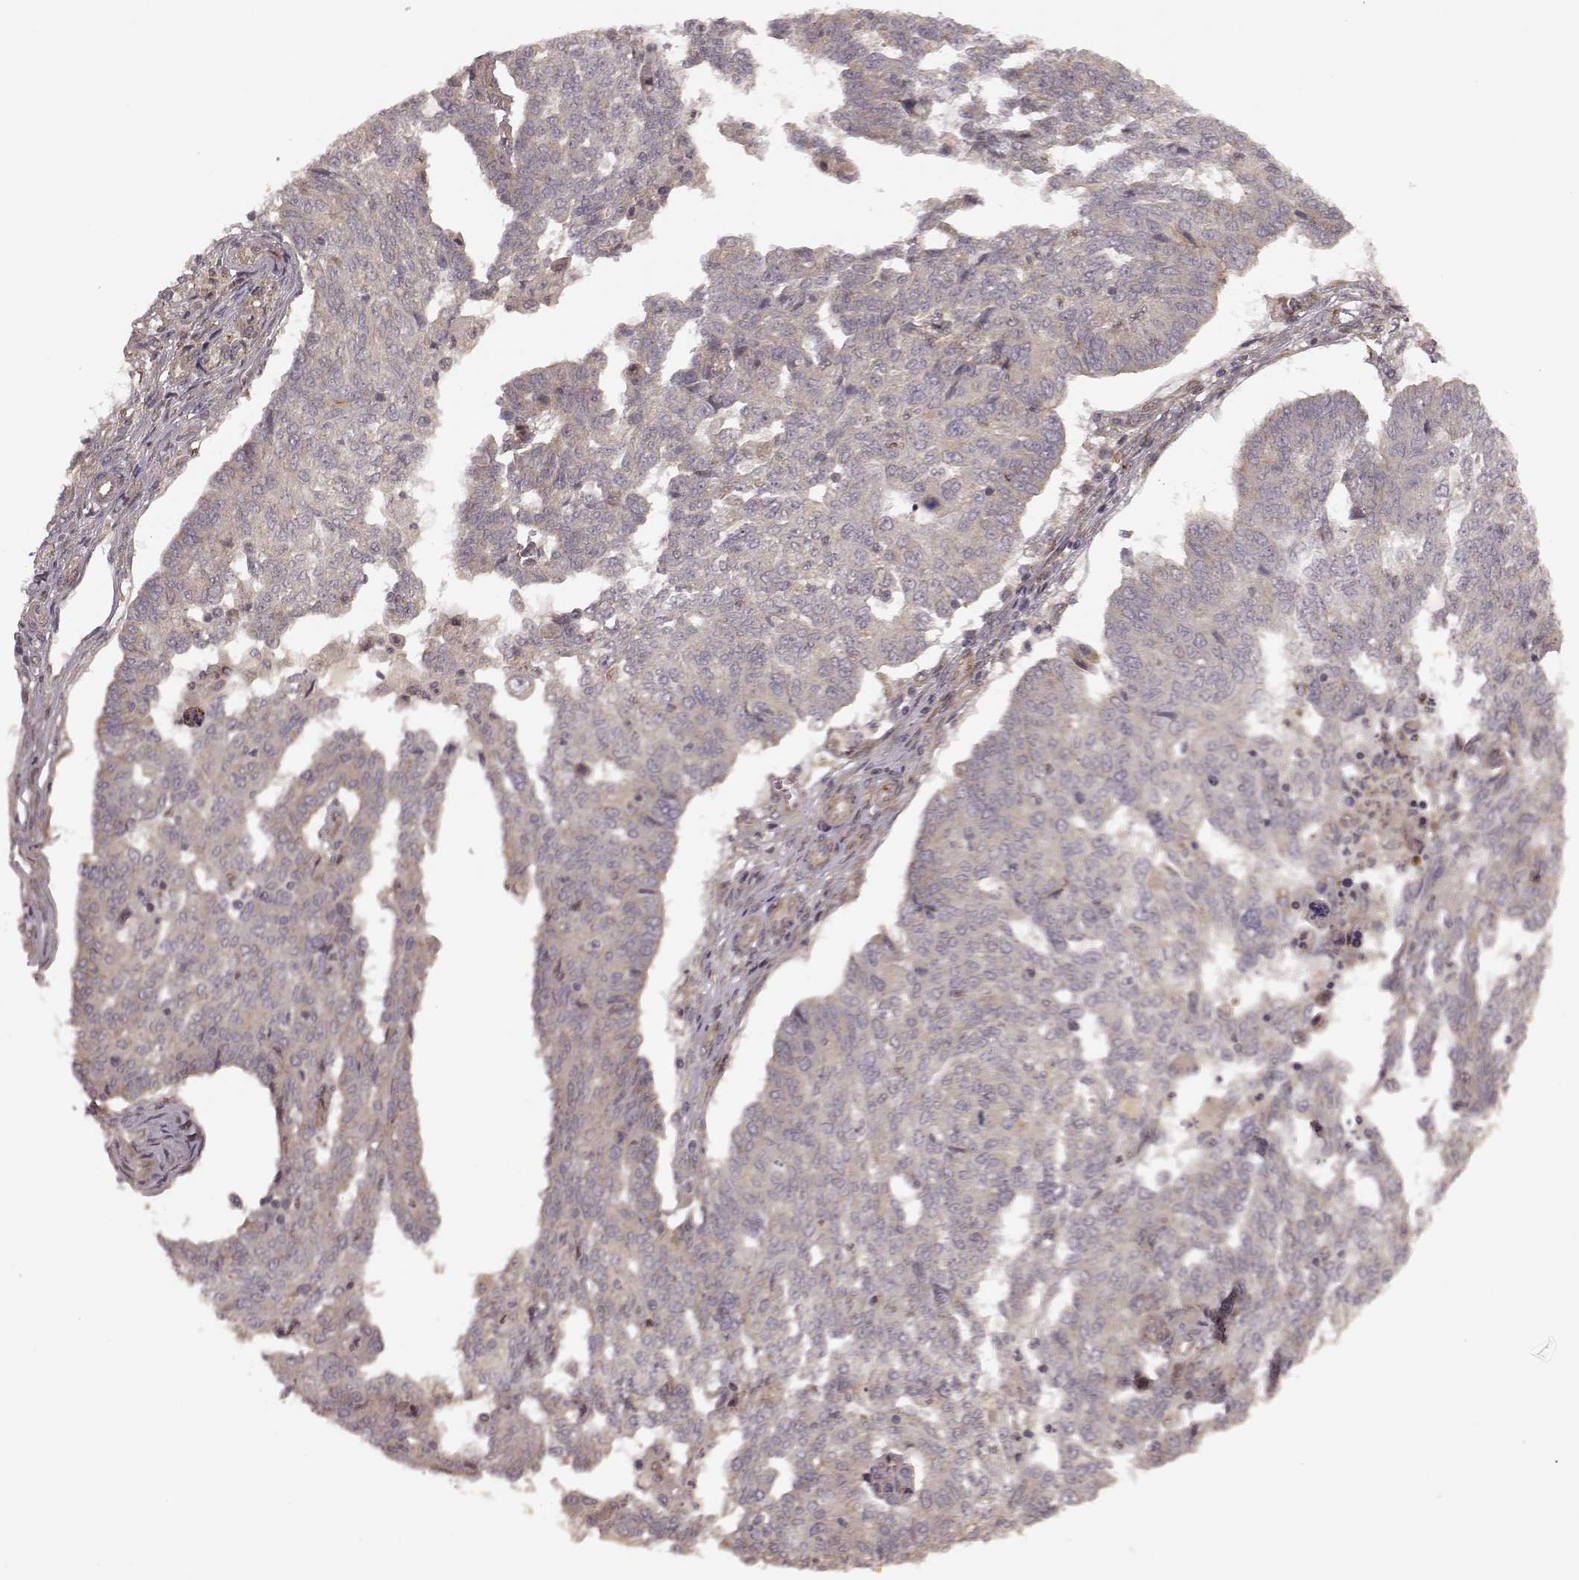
{"staining": {"intensity": "weak", "quantity": "25%-75%", "location": "cytoplasmic/membranous"}, "tissue": "ovarian cancer", "cell_type": "Tumor cells", "image_type": "cancer", "snomed": [{"axis": "morphology", "description": "Cystadenocarcinoma, serous, NOS"}, {"axis": "topography", "description": "Ovary"}], "caption": "Weak cytoplasmic/membranous expression is appreciated in about 25%-75% of tumor cells in serous cystadenocarcinoma (ovarian).", "gene": "SLC12A9", "patient": {"sex": "female", "age": 67}}